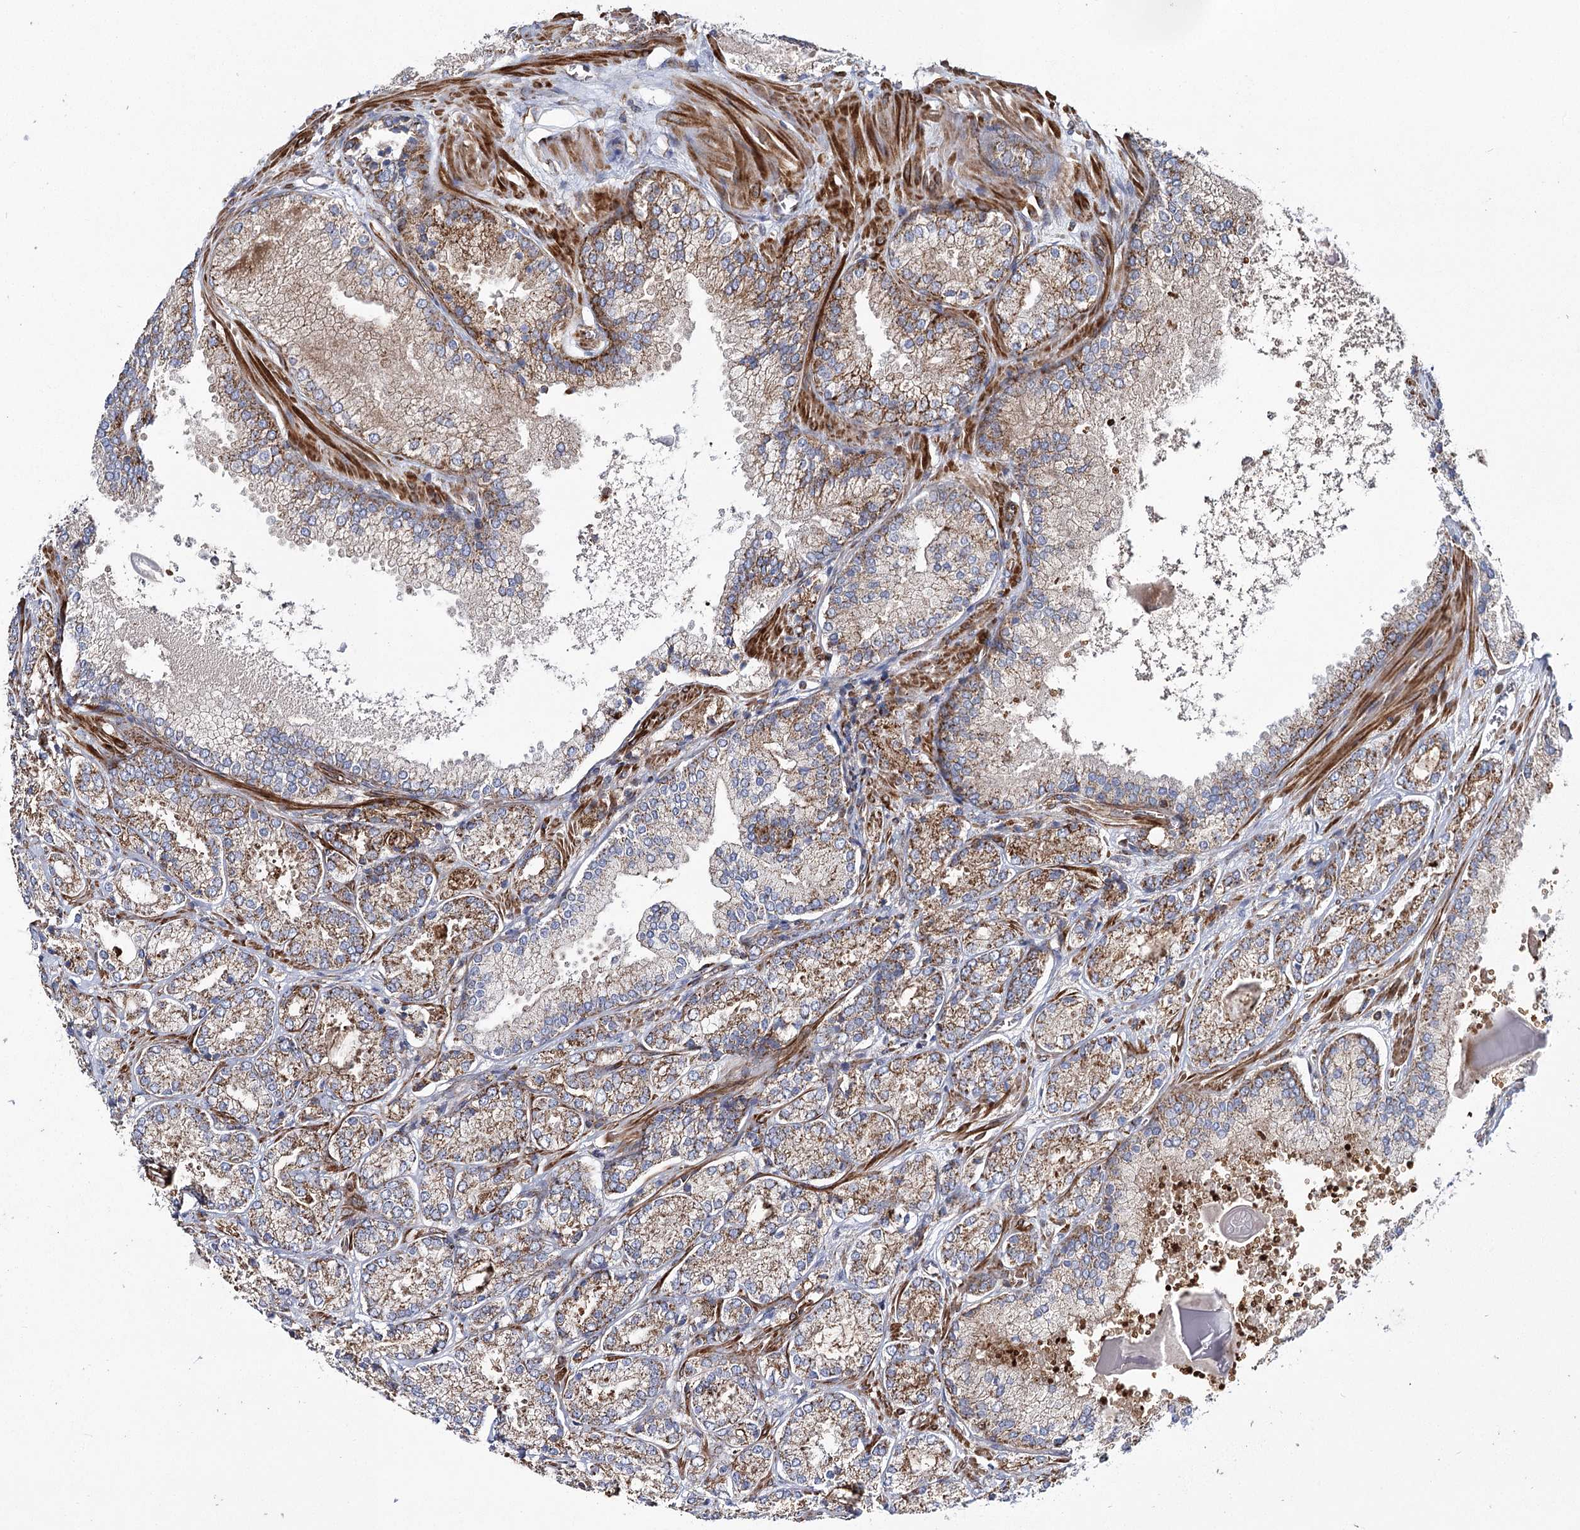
{"staining": {"intensity": "moderate", "quantity": ">75%", "location": "cytoplasmic/membranous"}, "tissue": "prostate cancer", "cell_type": "Tumor cells", "image_type": "cancer", "snomed": [{"axis": "morphology", "description": "Adenocarcinoma, Low grade"}, {"axis": "topography", "description": "Prostate"}], "caption": "An immunohistochemistry (IHC) image of tumor tissue is shown. Protein staining in brown labels moderate cytoplasmic/membranous positivity in prostate cancer (adenocarcinoma (low-grade)) within tumor cells.", "gene": "THUMPD3", "patient": {"sex": "male", "age": 74}}